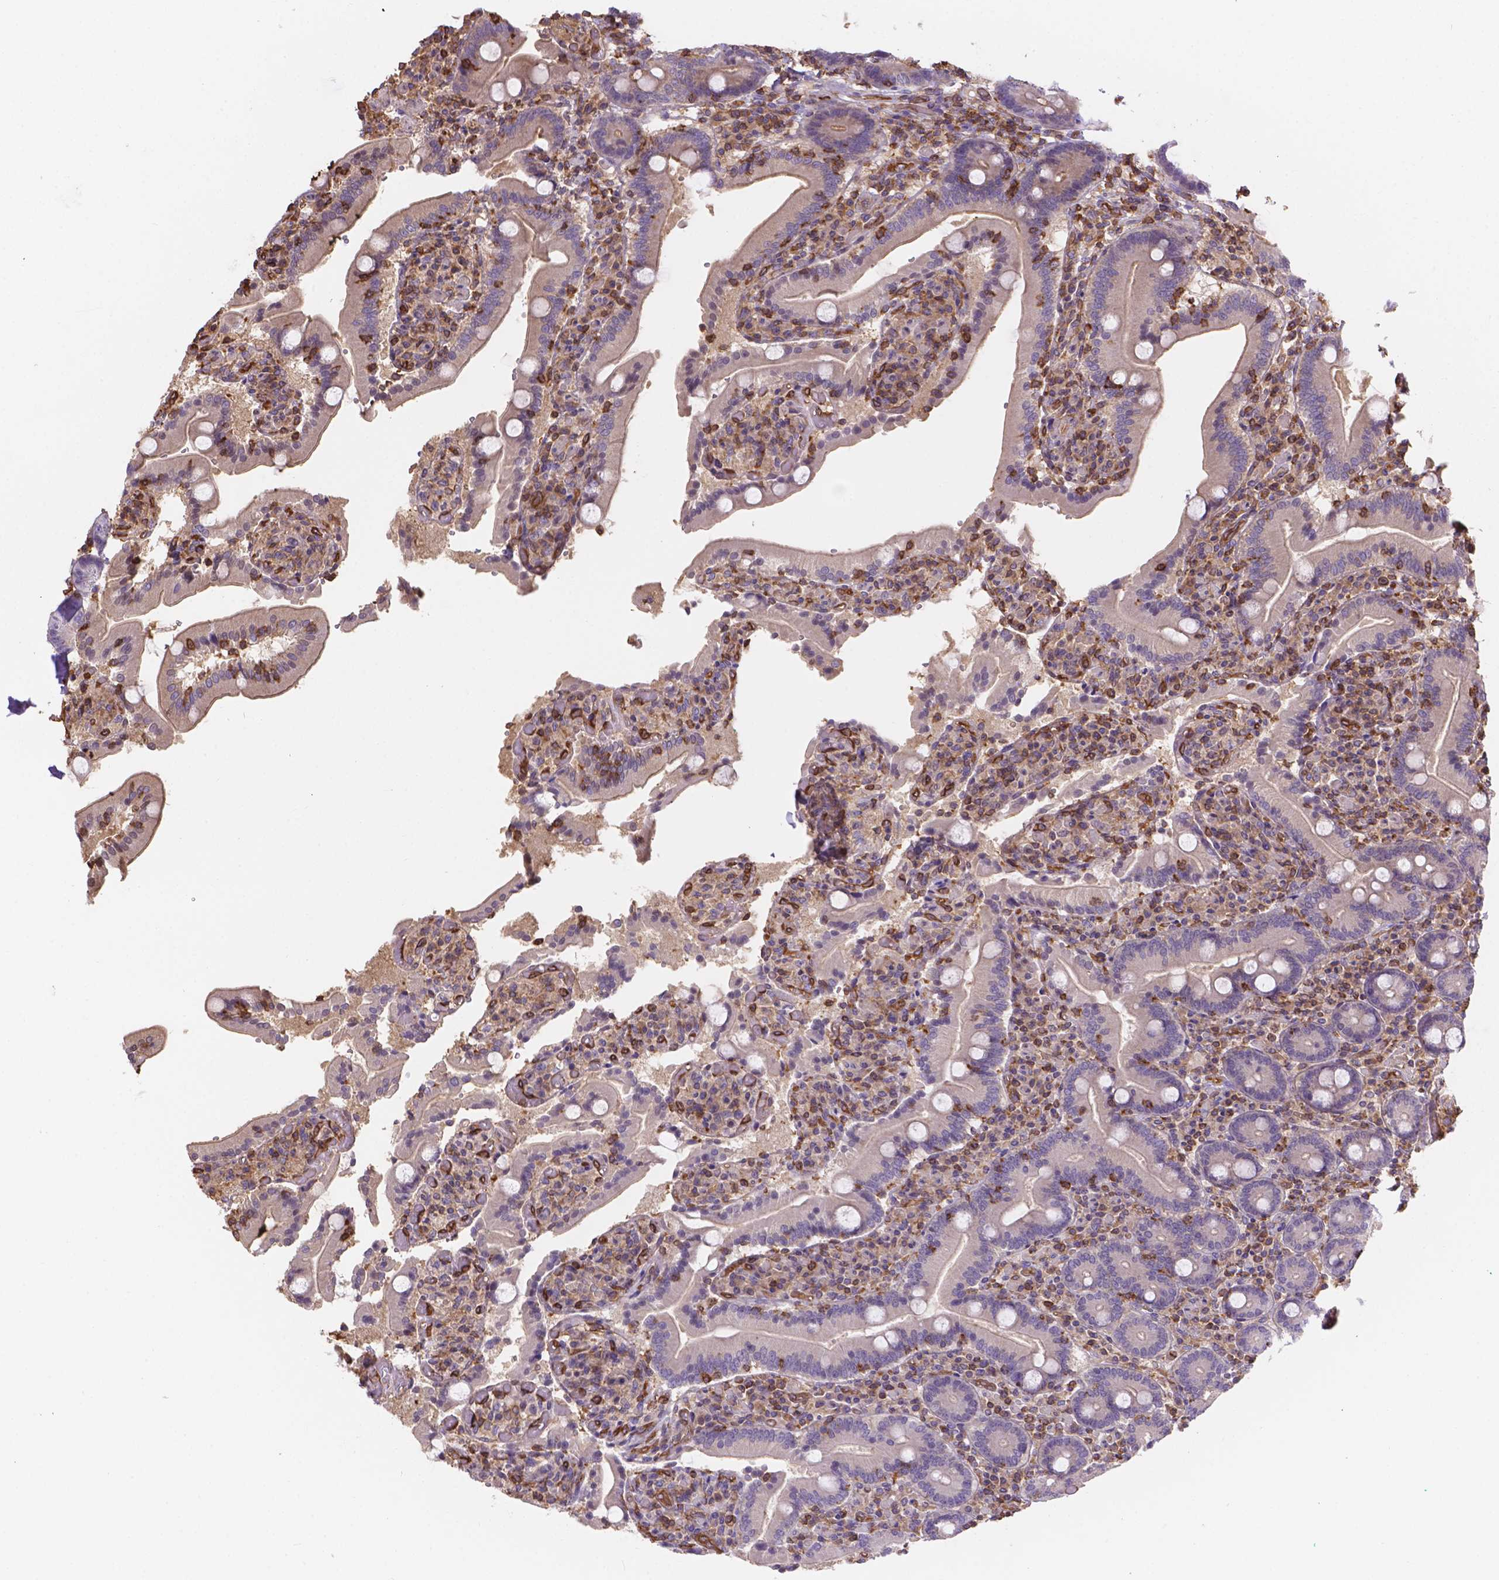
{"staining": {"intensity": "moderate", "quantity": "<25%", "location": "cytoplasmic/membranous"}, "tissue": "duodenum", "cell_type": "Glandular cells", "image_type": "normal", "snomed": [{"axis": "morphology", "description": "Normal tissue, NOS"}, {"axis": "topography", "description": "Duodenum"}], "caption": "Protein expression by immunohistochemistry demonstrates moderate cytoplasmic/membranous staining in approximately <25% of glandular cells in benign duodenum. Immunohistochemistry (ihc) stains the protein of interest in brown and the nuclei are stained blue.", "gene": "DMWD", "patient": {"sex": "female", "age": 62}}